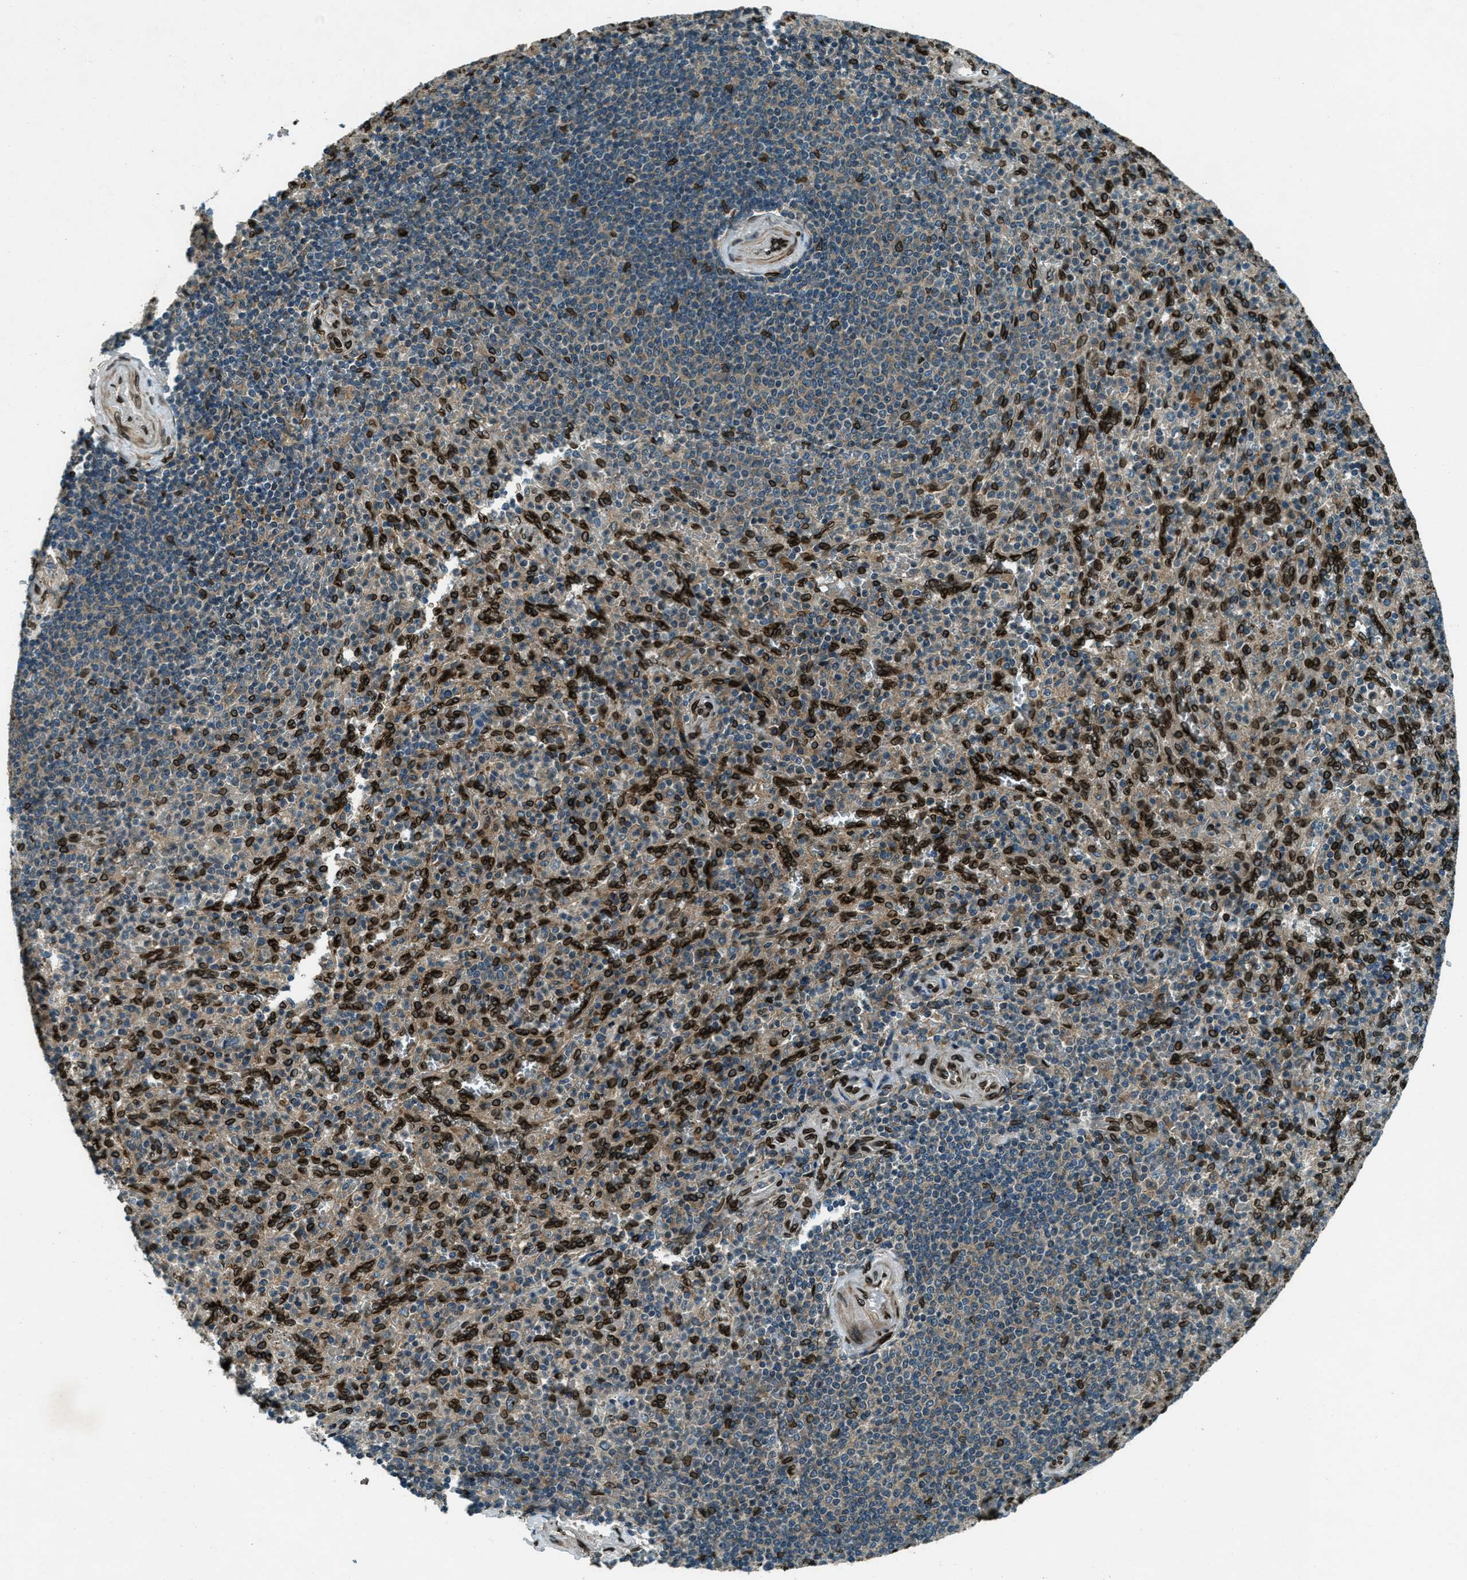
{"staining": {"intensity": "strong", "quantity": "25%-75%", "location": "cytoplasmic/membranous,nuclear"}, "tissue": "spleen", "cell_type": "Cells in red pulp", "image_type": "normal", "snomed": [{"axis": "morphology", "description": "Normal tissue, NOS"}, {"axis": "topography", "description": "Spleen"}], "caption": "An image of human spleen stained for a protein displays strong cytoplasmic/membranous,nuclear brown staining in cells in red pulp. (brown staining indicates protein expression, while blue staining denotes nuclei).", "gene": "LEMD2", "patient": {"sex": "male", "age": 36}}